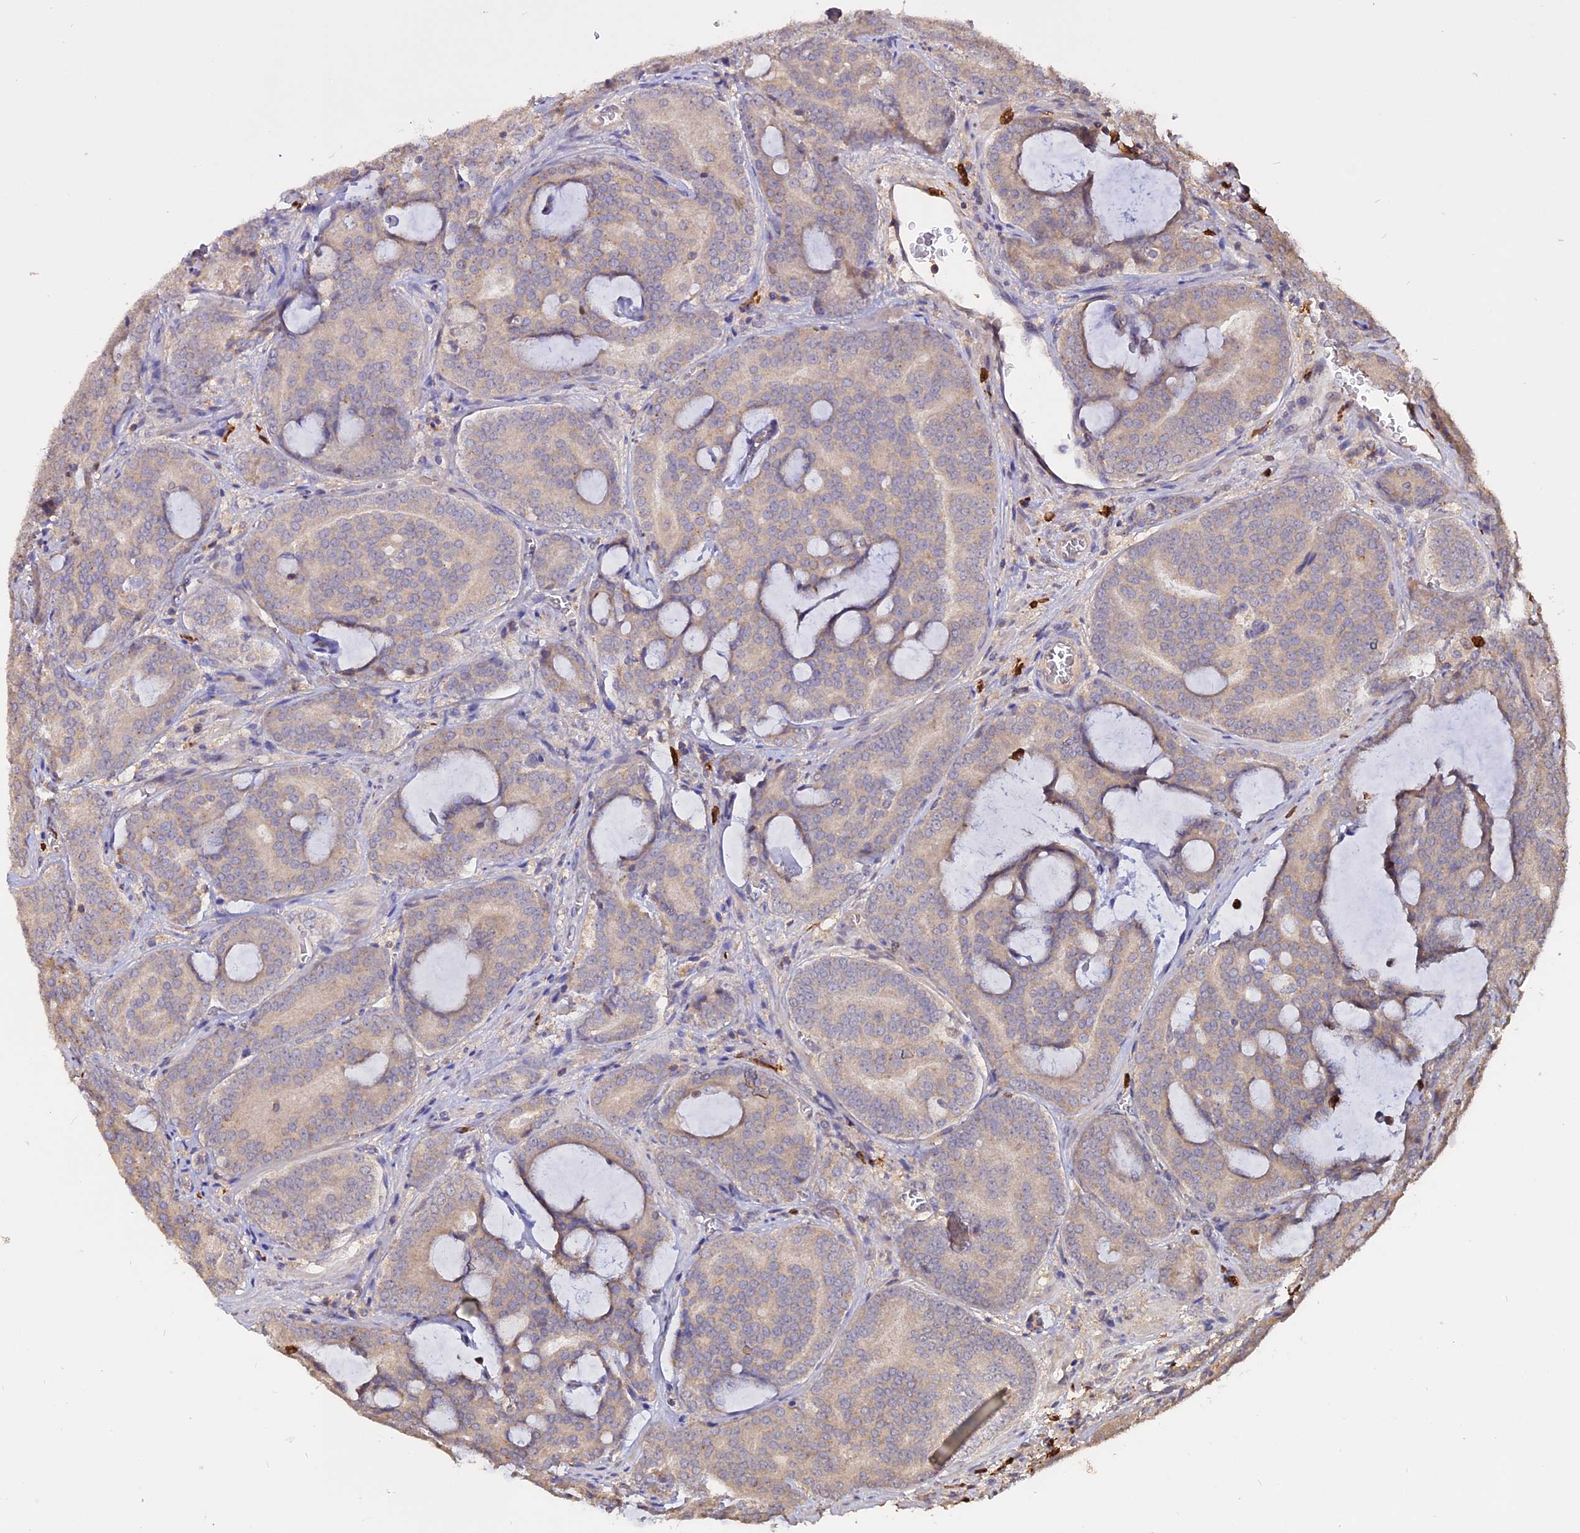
{"staining": {"intensity": "weak", "quantity": "25%-75%", "location": "cytoplasmic/membranous"}, "tissue": "prostate cancer", "cell_type": "Tumor cells", "image_type": "cancer", "snomed": [{"axis": "morphology", "description": "Adenocarcinoma, High grade"}, {"axis": "topography", "description": "Prostate"}], "caption": "Weak cytoplasmic/membranous staining is appreciated in approximately 25%-75% of tumor cells in adenocarcinoma (high-grade) (prostate).", "gene": "CARMIL2", "patient": {"sex": "male", "age": 55}}